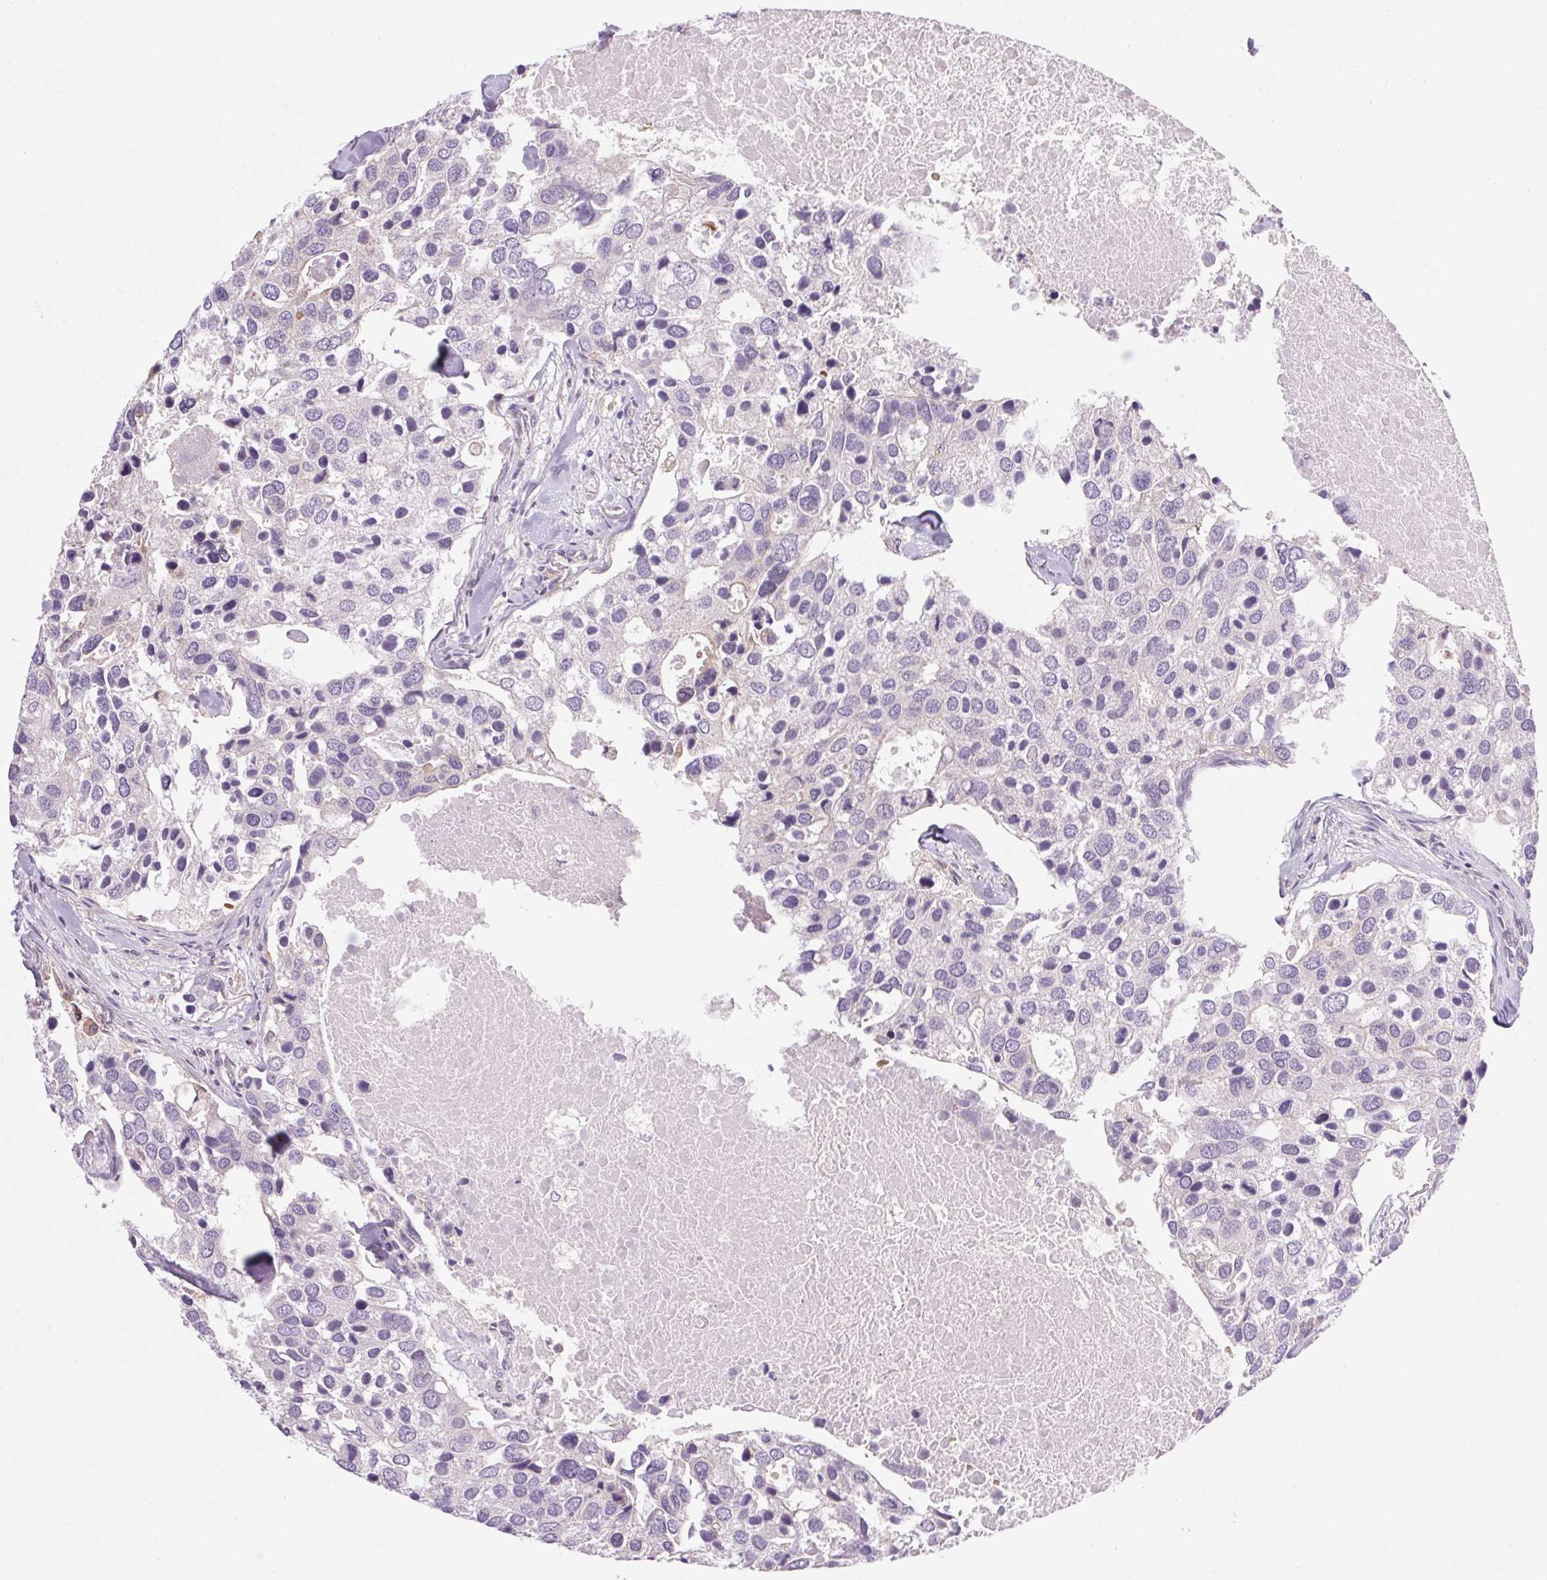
{"staining": {"intensity": "negative", "quantity": "none", "location": "none"}, "tissue": "breast cancer", "cell_type": "Tumor cells", "image_type": "cancer", "snomed": [{"axis": "morphology", "description": "Duct carcinoma"}, {"axis": "topography", "description": "Breast"}], "caption": "The immunohistochemistry image has no significant staining in tumor cells of intraductal carcinoma (breast) tissue.", "gene": "TM6SF1", "patient": {"sex": "female", "age": 83}}